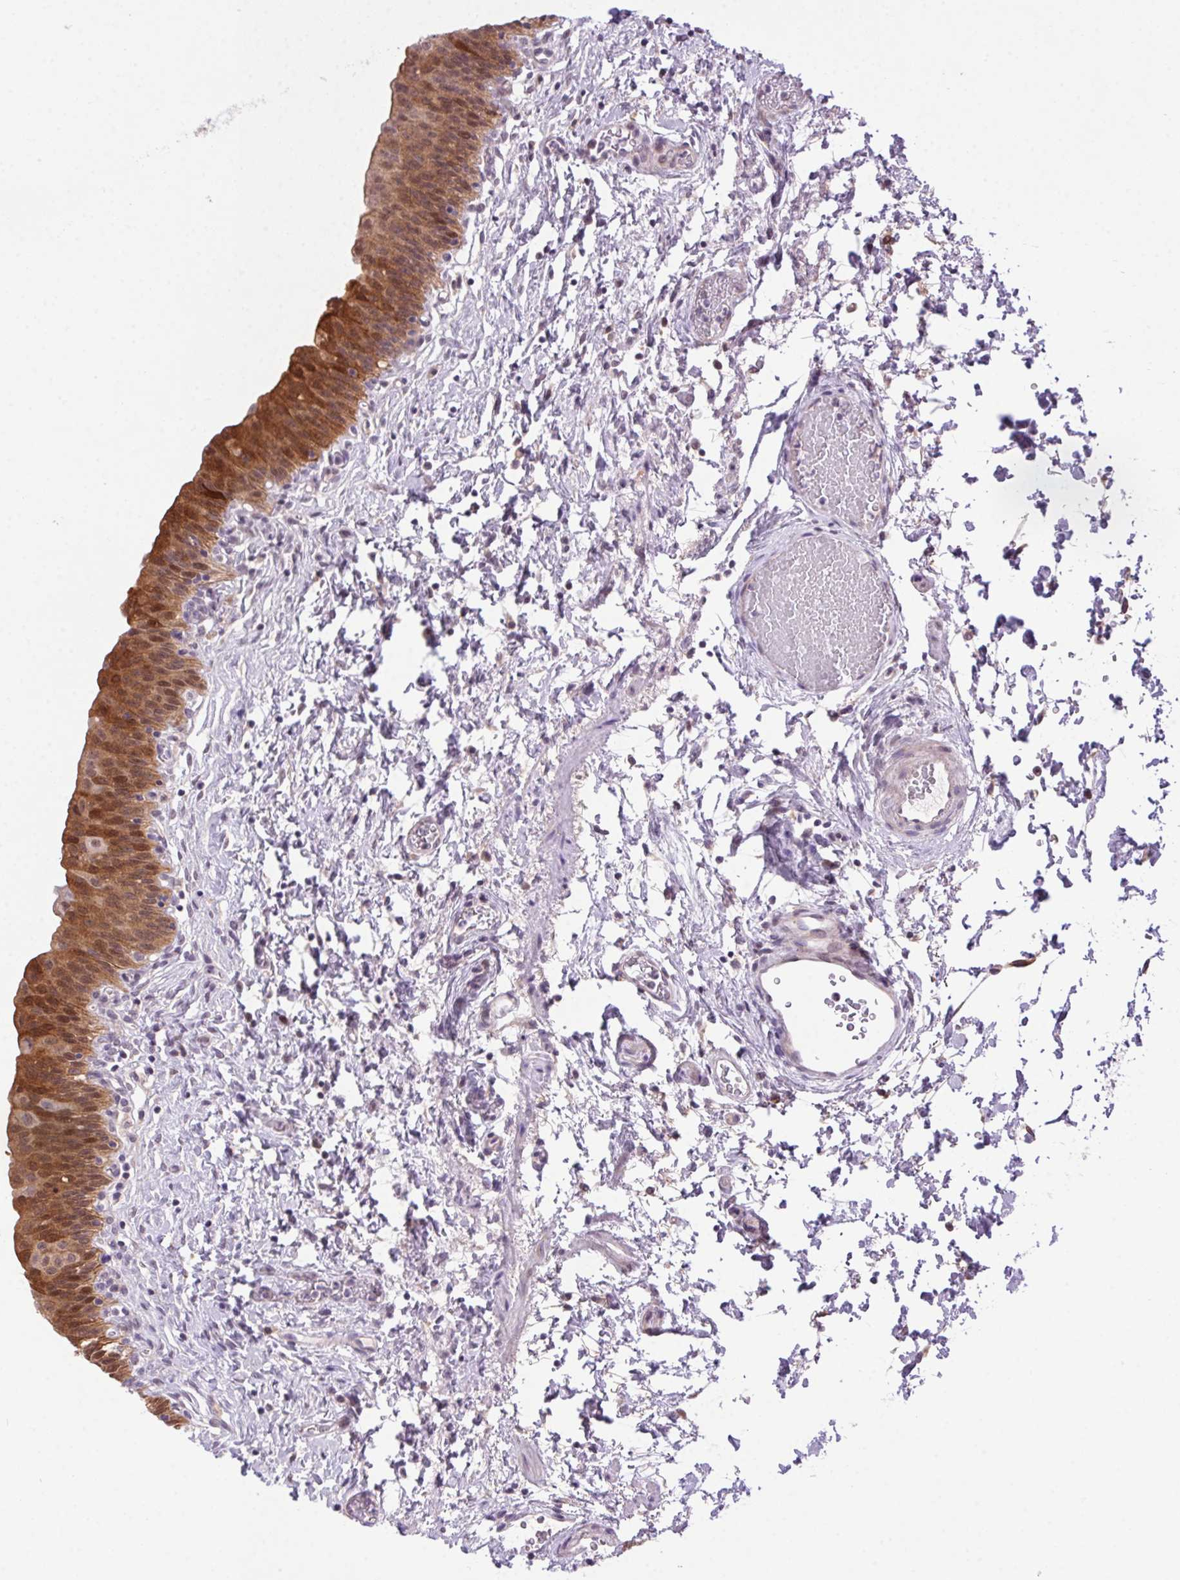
{"staining": {"intensity": "moderate", "quantity": "25%-75%", "location": "cytoplasmic/membranous,nuclear"}, "tissue": "urinary bladder", "cell_type": "Urothelial cells", "image_type": "normal", "snomed": [{"axis": "morphology", "description": "Normal tissue, NOS"}, {"axis": "topography", "description": "Urinary bladder"}], "caption": "The micrograph demonstrates immunohistochemical staining of normal urinary bladder. There is moderate cytoplasmic/membranous,nuclear positivity is appreciated in about 25%-75% of urothelial cells. Using DAB (3,3'-diaminobenzidine) (brown) and hematoxylin (blue) stains, captured at high magnification using brightfield microscopy.", "gene": "LRRTM1", "patient": {"sex": "male", "age": 56}}